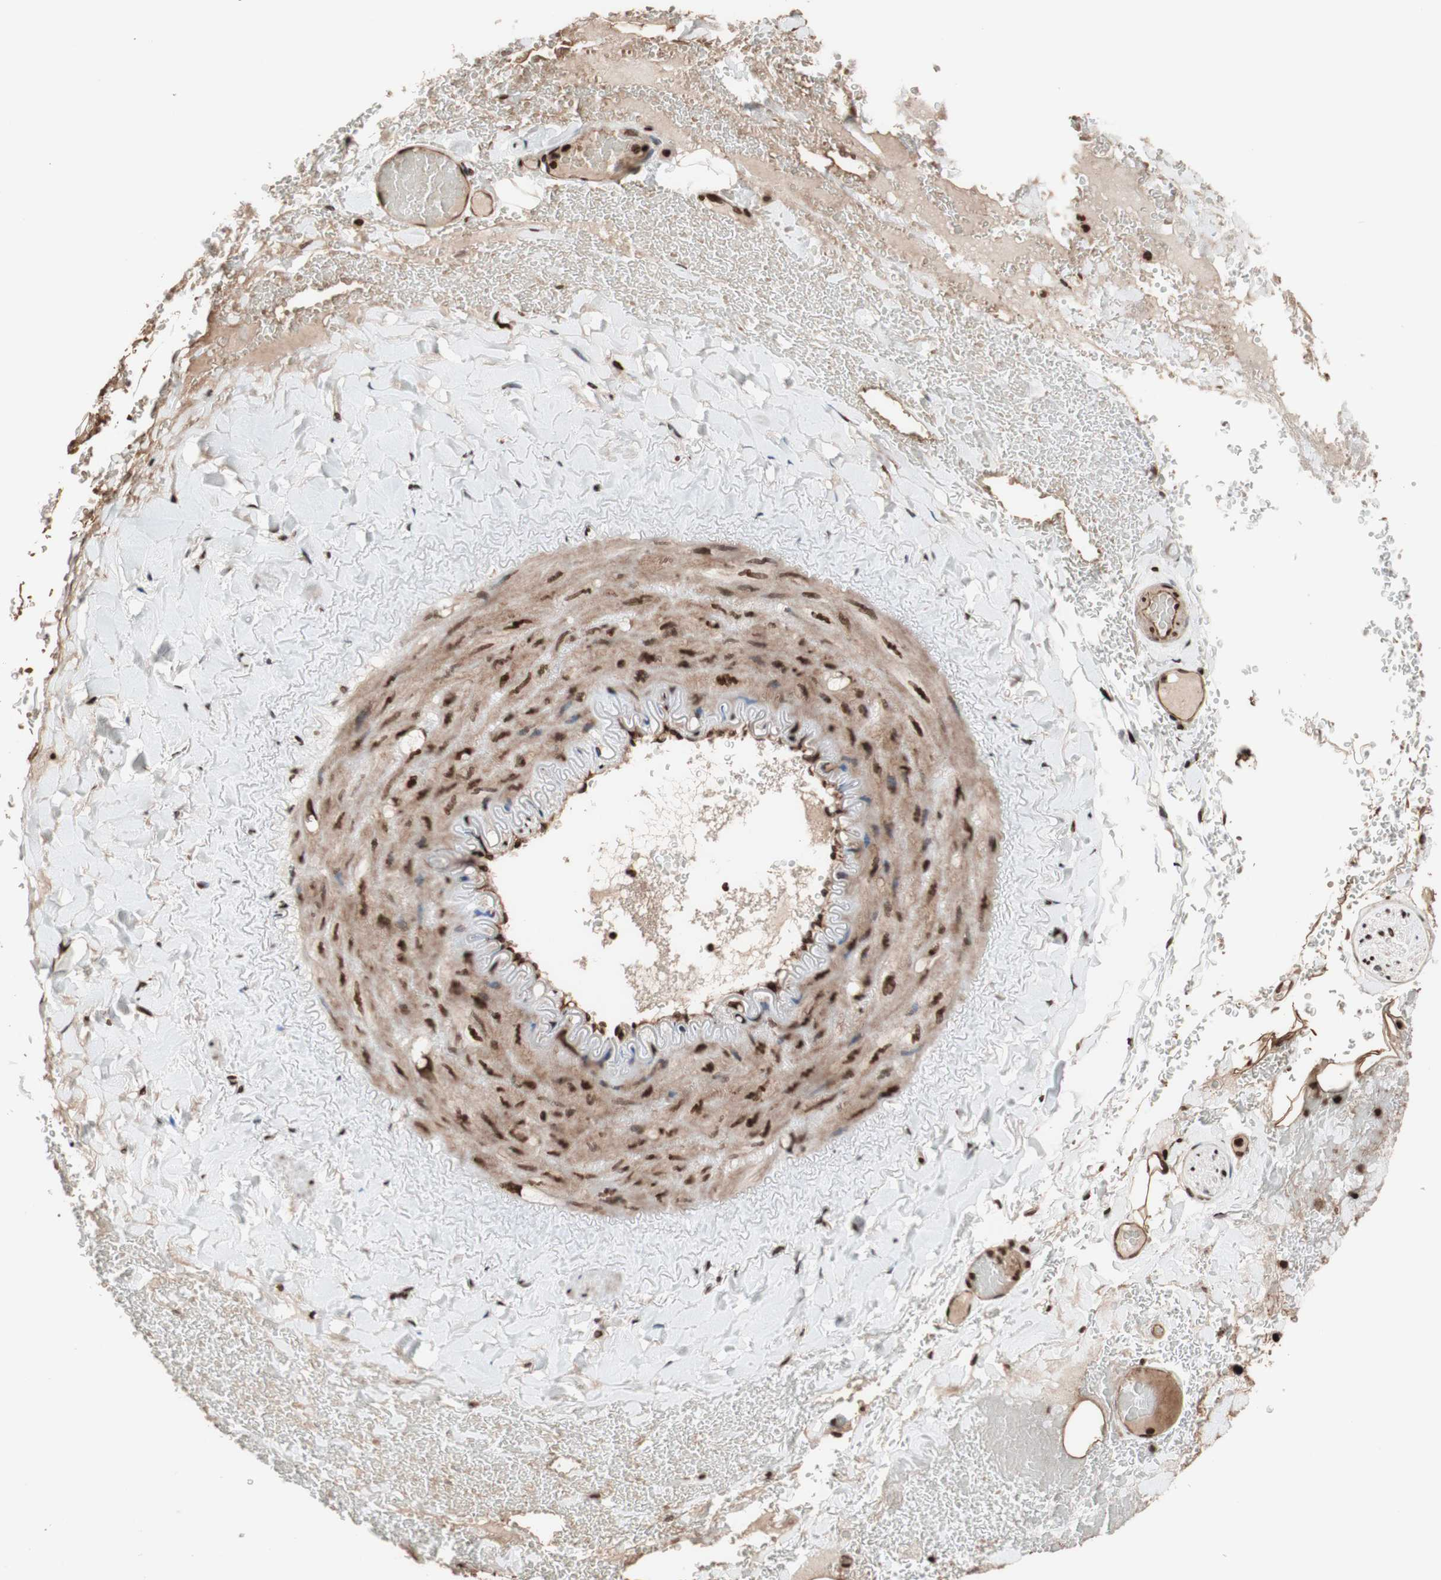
{"staining": {"intensity": "weak", "quantity": "25%-75%", "location": "cytoplasmic/membranous"}, "tissue": "adipose tissue", "cell_type": "Adipocytes", "image_type": "normal", "snomed": [{"axis": "morphology", "description": "Normal tissue, NOS"}, {"axis": "topography", "description": "Peripheral nerve tissue"}], "caption": "IHC staining of normal adipose tissue, which shows low levels of weak cytoplasmic/membranous positivity in about 25%-75% of adipocytes indicating weak cytoplasmic/membranous protein staining. The staining was performed using DAB (brown) for protein detection and nuclei were counterstained in hematoxylin (blue).", "gene": "POLA1", "patient": {"sex": "male", "age": 70}}